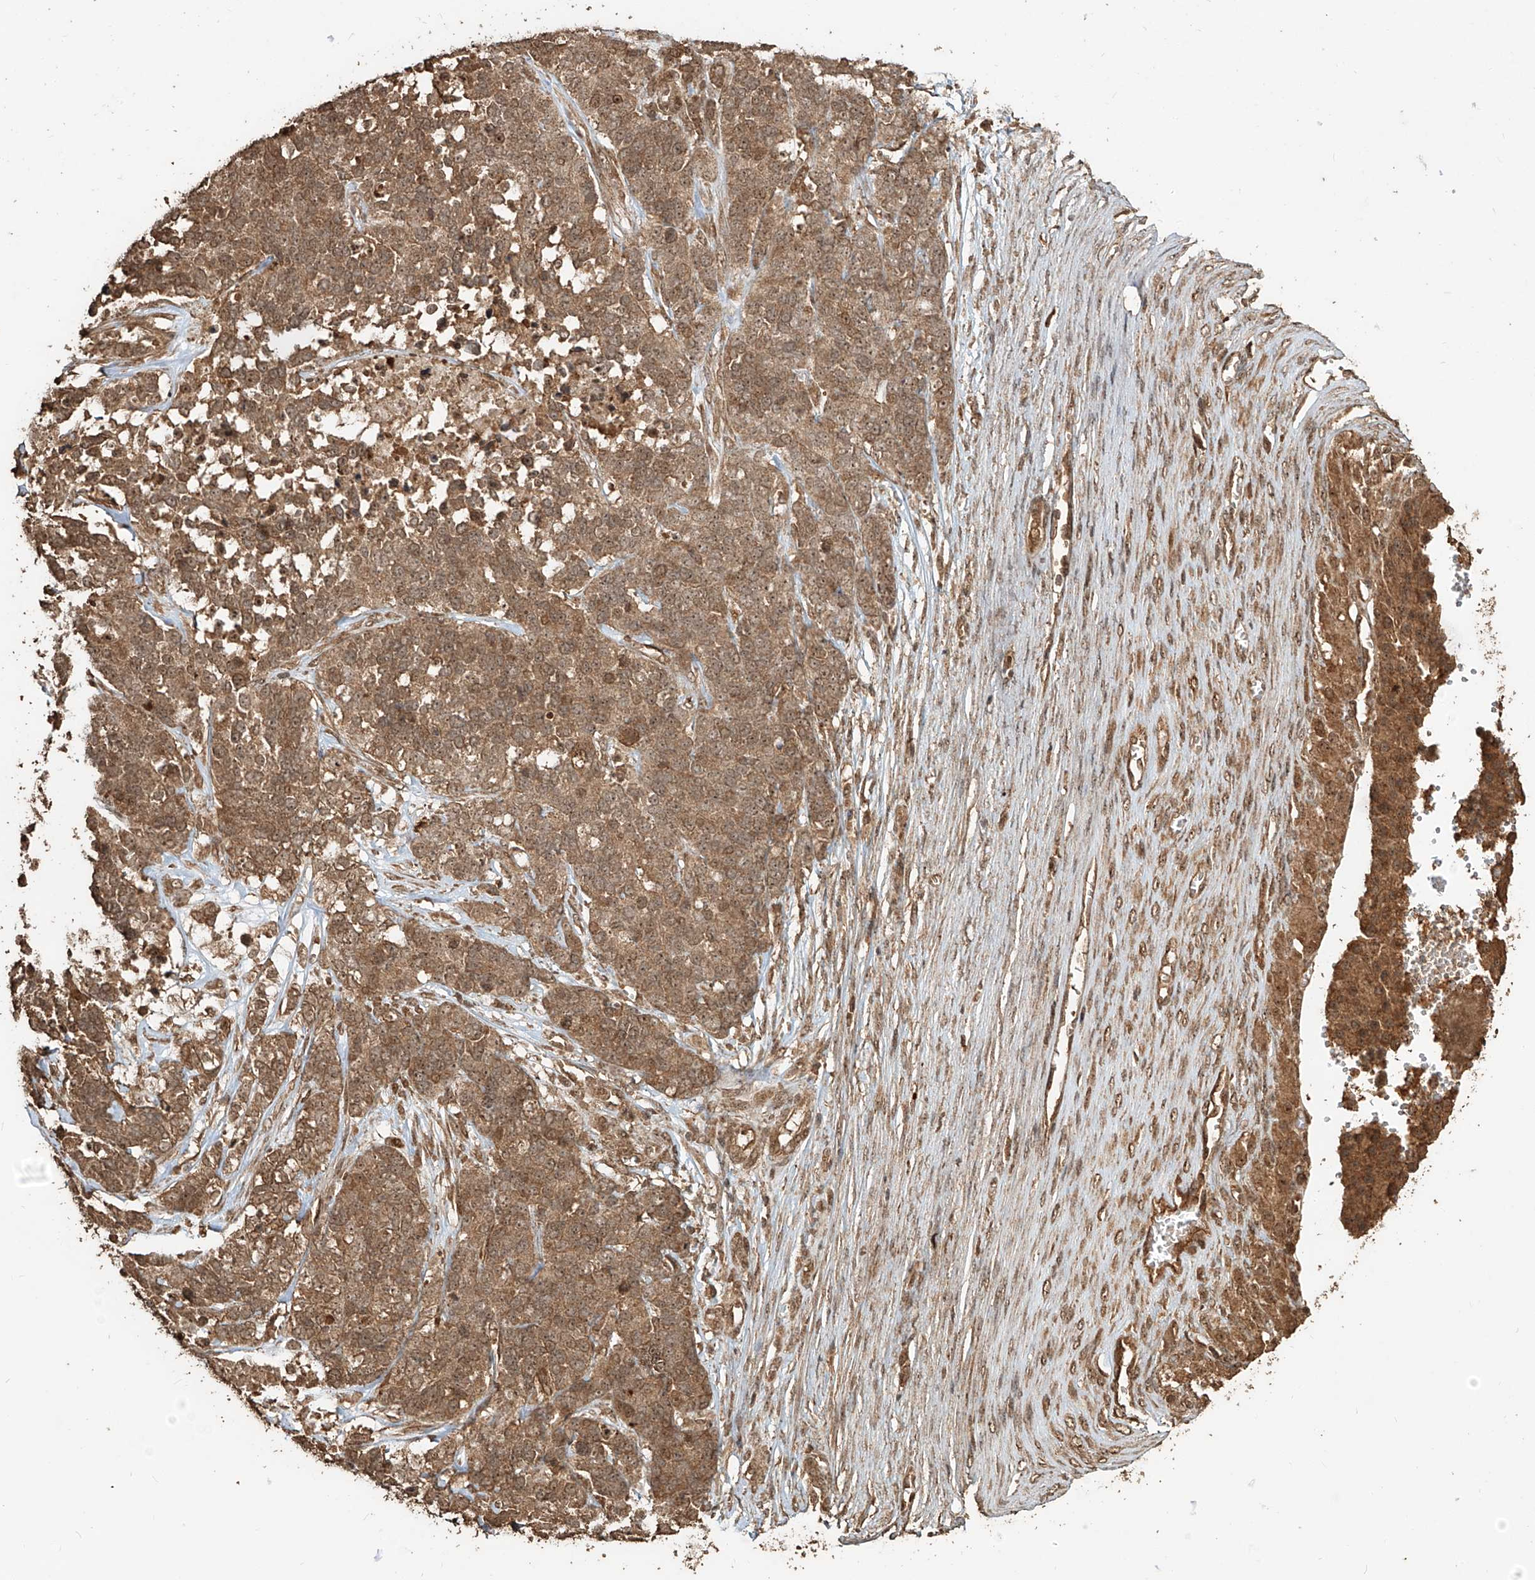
{"staining": {"intensity": "moderate", "quantity": ">75%", "location": "cytoplasmic/membranous,nuclear"}, "tissue": "ovarian cancer", "cell_type": "Tumor cells", "image_type": "cancer", "snomed": [{"axis": "morphology", "description": "Cystadenocarcinoma, serous, NOS"}, {"axis": "topography", "description": "Ovary"}], "caption": "This histopathology image shows immunohistochemistry (IHC) staining of human ovarian cancer, with medium moderate cytoplasmic/membranous and nuclear expression in about >75% of tumor cells.", "gene": "ZNF660", "patient": {"sex": "female", "age": 44}}